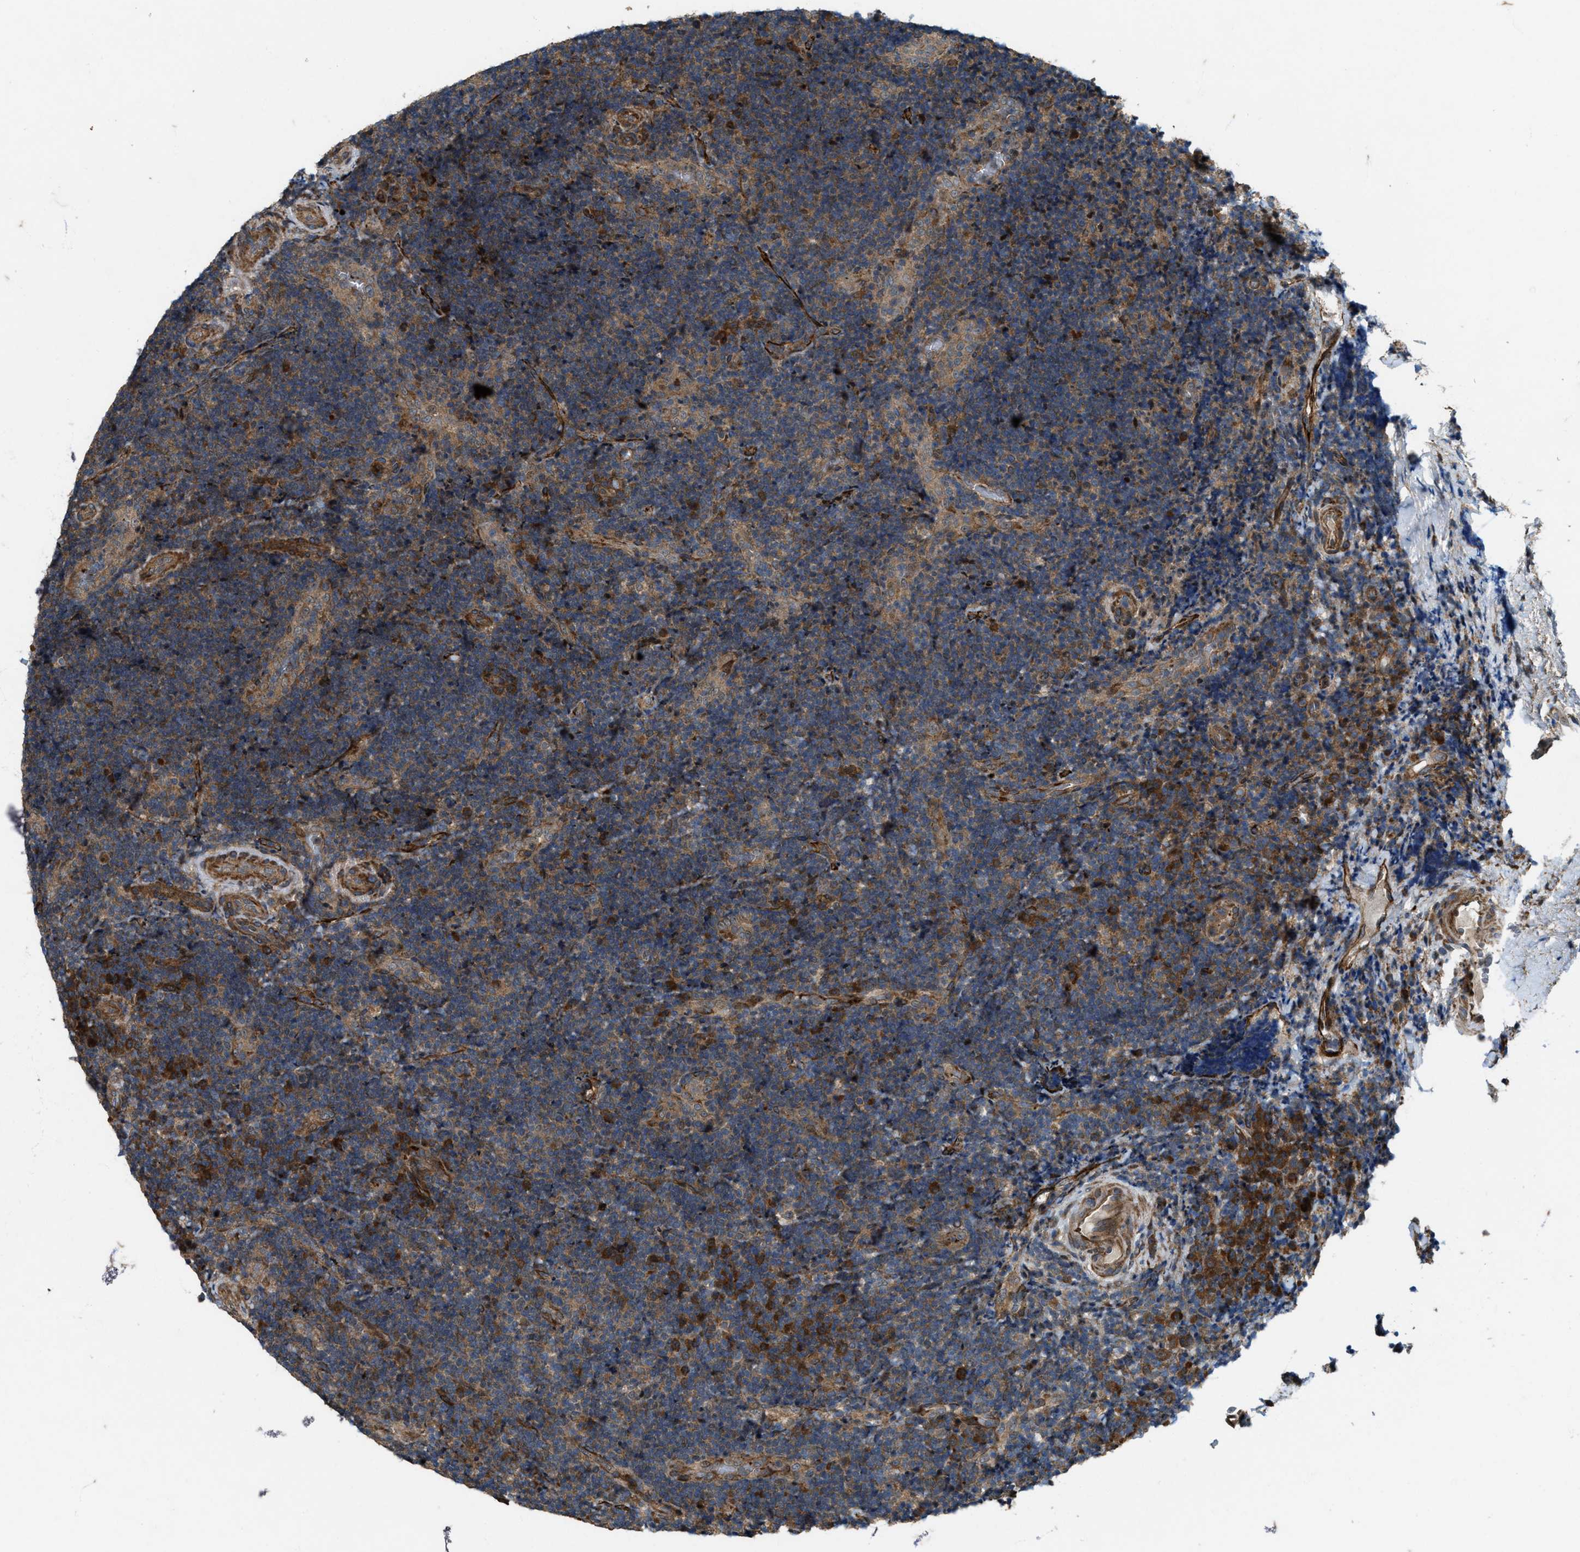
{"staining": {"intensity": "weak", "quantity": "25%-75%", "location": "cytoplasmic/membranous"}, "tissue": "lymphoma", "cell_type": "Tumor cells", "image_type": "cancer", "snomed": [{"axis": "morphology", "description": "Malignant lymphoma, non-Hodgkin's type, High grade"}, {"axis": "topography", "description": "Tonsil"}], "caption": "High-grade malignant lymphoma, non-Hodgkin's type stained with DAB immunohistochemistry shows low levels of weak cytoplasmic/membranous positivity in about 25%-75% of tumor cells.", "gene": "LRRC72", "patient": {"sex": "female", "age": 36}}